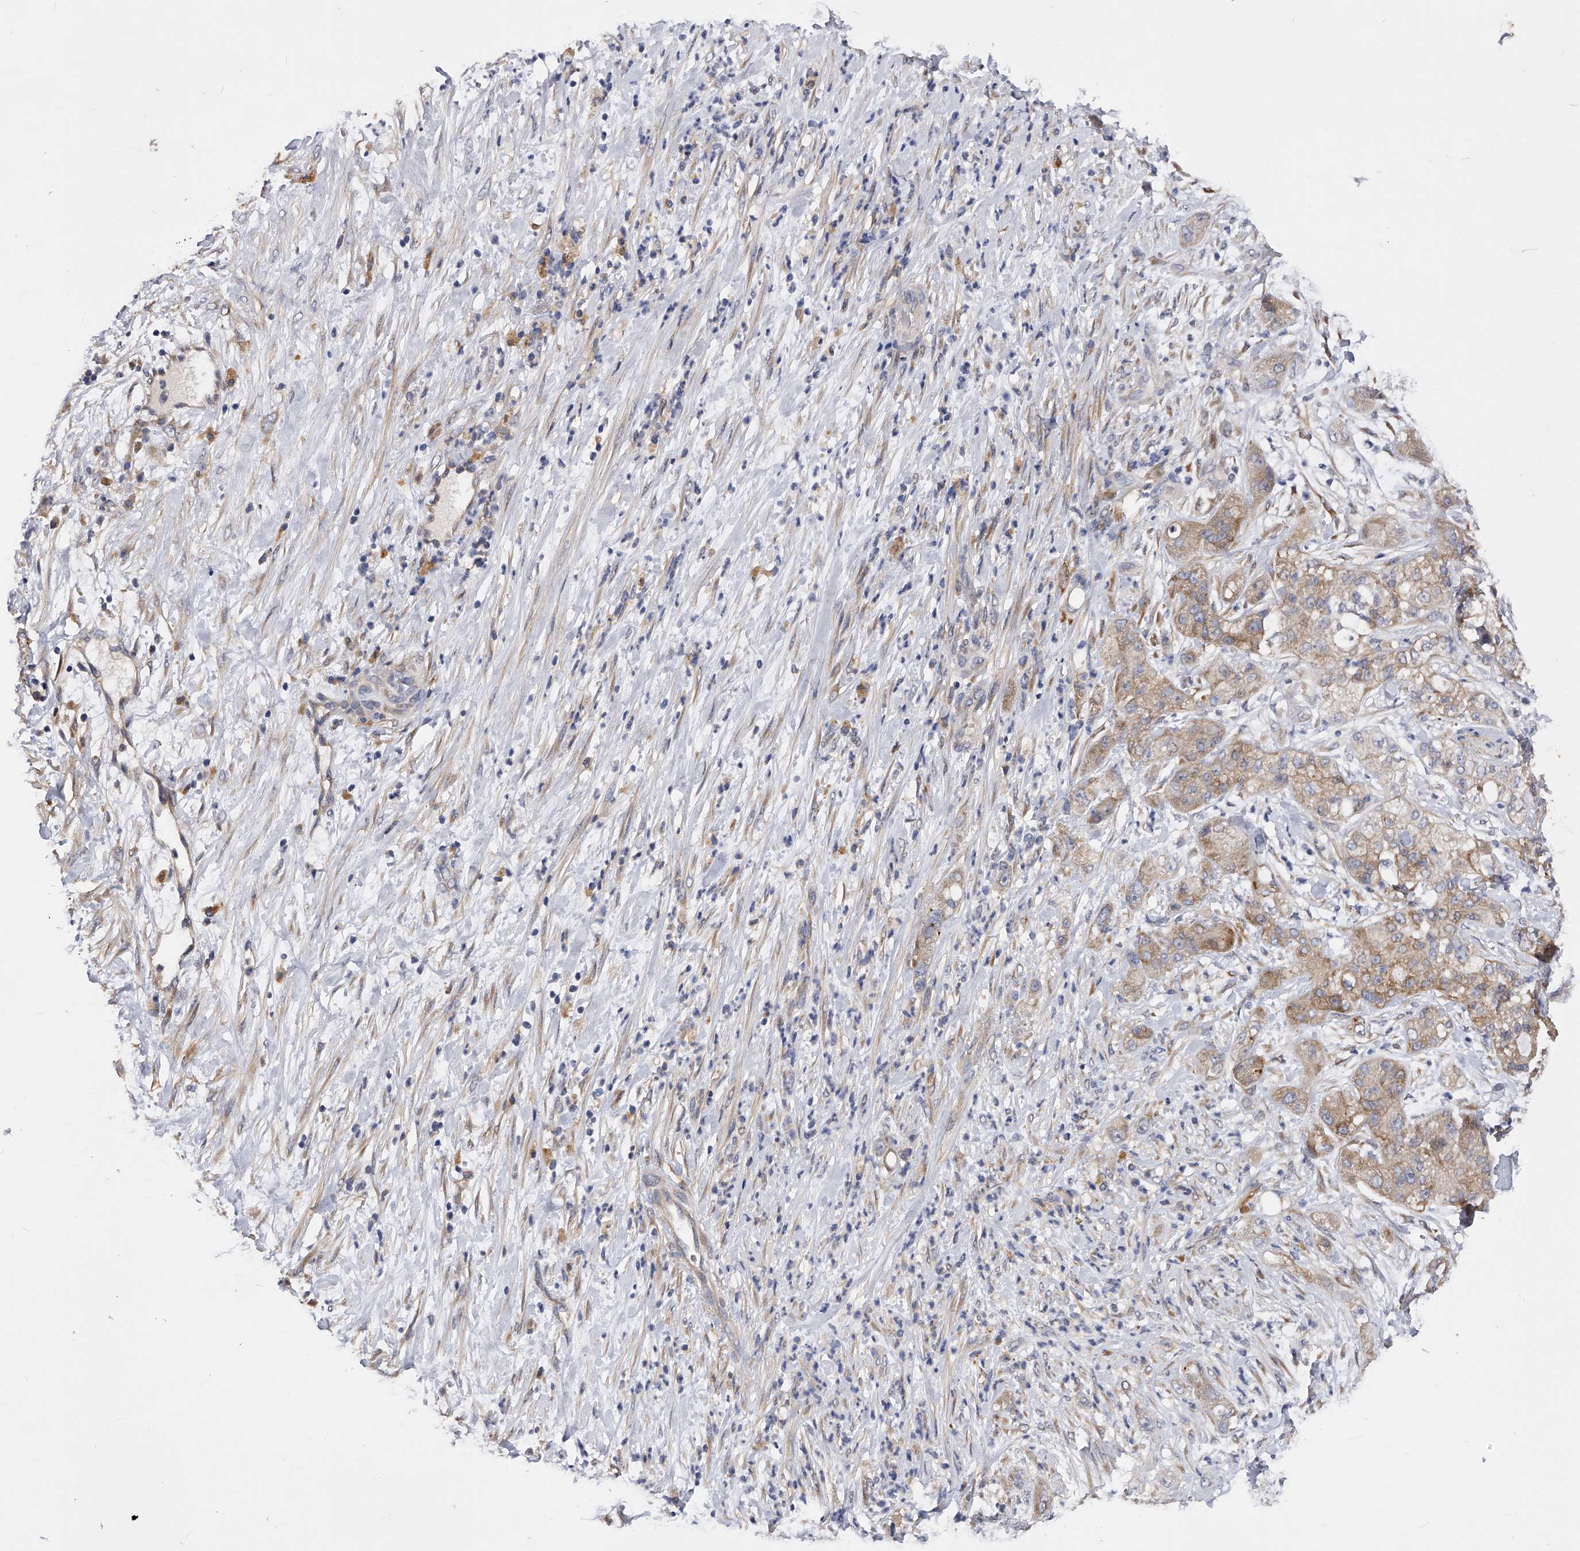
{"staining": {"intensity": "moderate", "quantity": "25%-75%", "location": "cytoplasmic/membranous"}, "tissue": "pancreatic cancer", "cell_type": "Tumor cells", "image_type": "cancer", "snomed": [{"axis": "morphology", "description": "Adenocarcinoma, NOS"}, {"axis": "topography", "description": "Pancreas"}], "caption": "Adenocarcinoma (pancreatic) tissue shows moderate cytoplasmic/membranous expression in about 25%-75% of tumor cells", "gene": "ARL4C", "patient": {"sex": "female", "age": 78}}